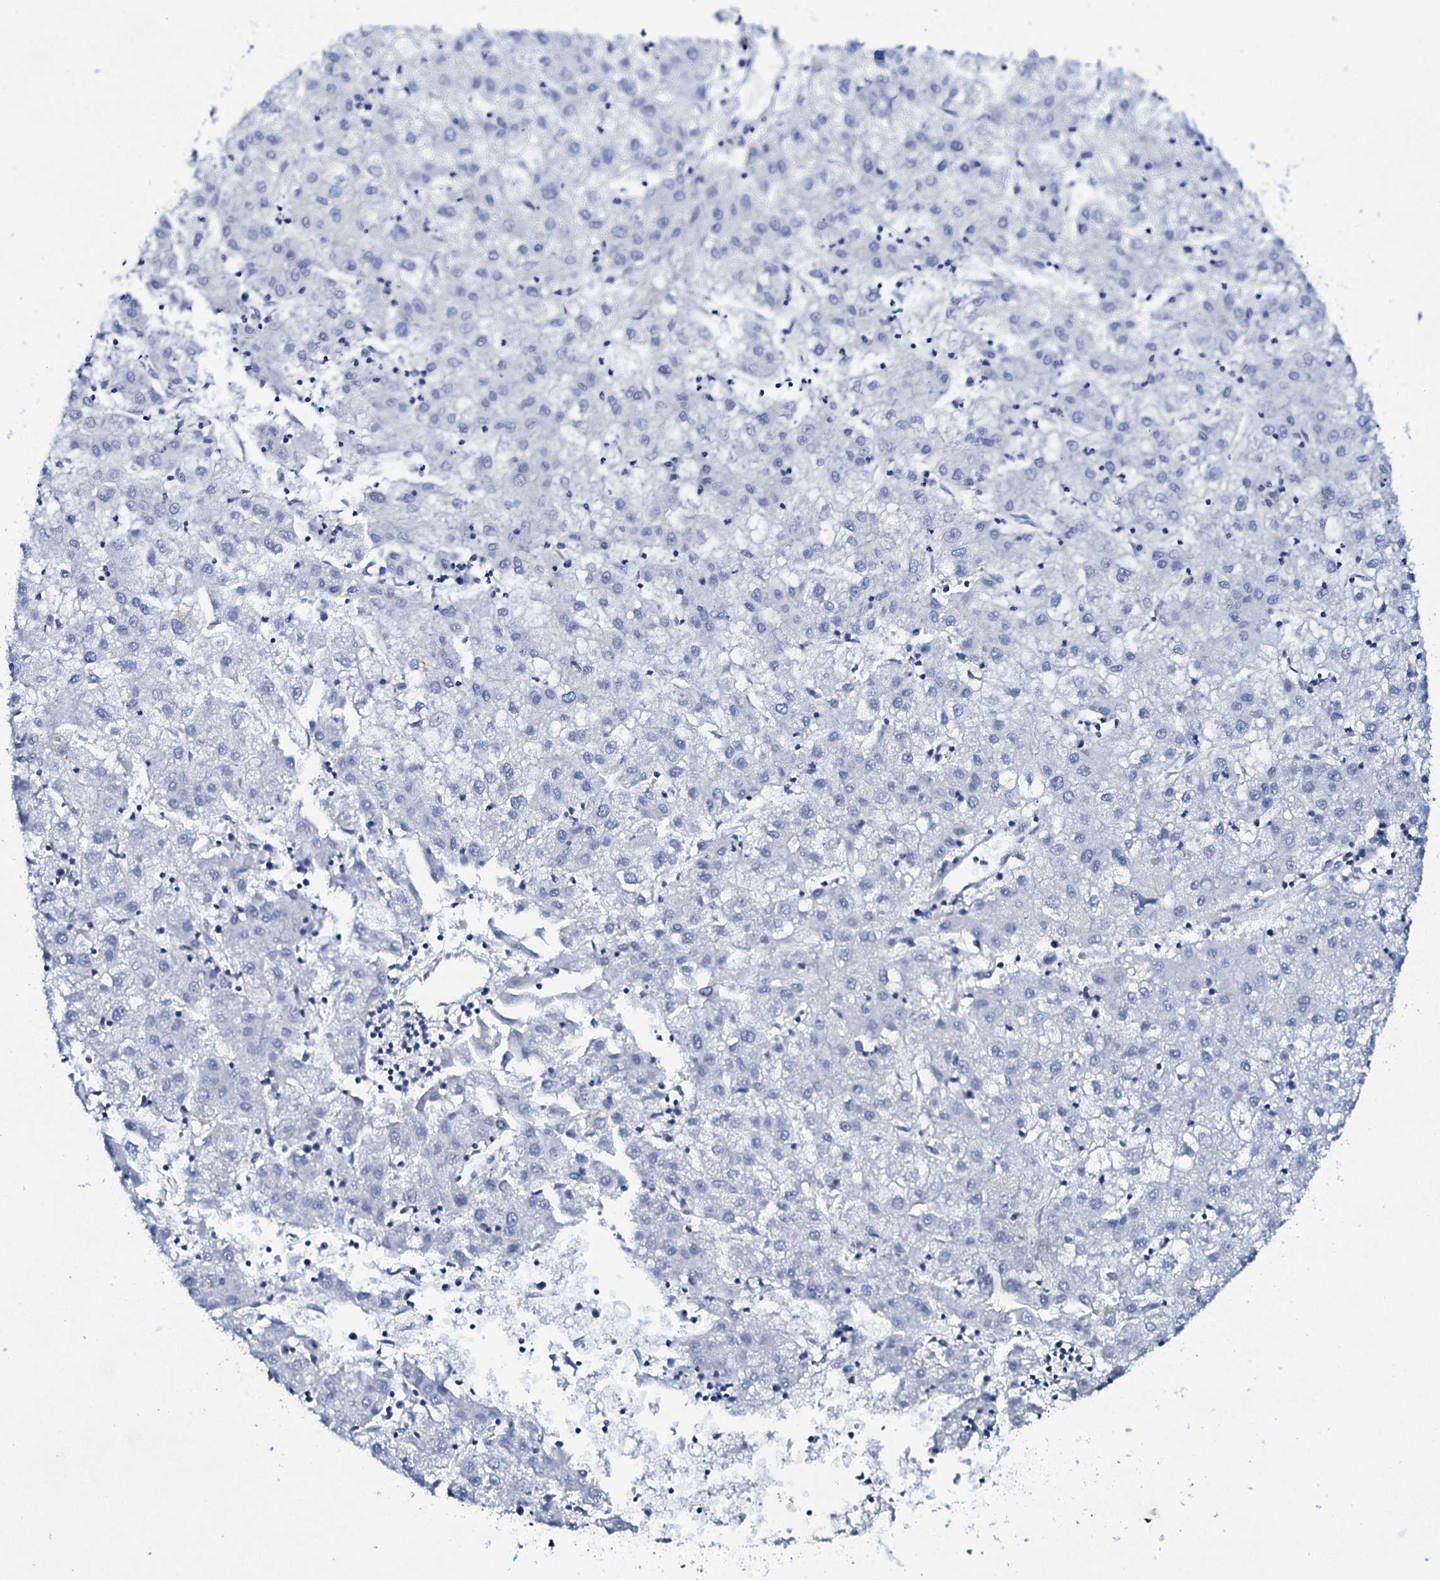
{"staining": {"intensity": "negative", "quantity": "none", "location": "none"}, "tissue": "liver cancer", "cell_type": "Tumor cells", "image_type": "cancer", "snomed": [{"axis": "morphology", "description": "Carcinoma, Hepatocellular, NOS"}, {"axis": "topography", "description": "Liver"}], "caption": "IHC histopathology image of hepatocellular carcinoma (liver) stained for a protein (brown), which shows no staining in tumor cells.", "gene": "FBXL16", "patient": {"sex": "male", "age": 72}}